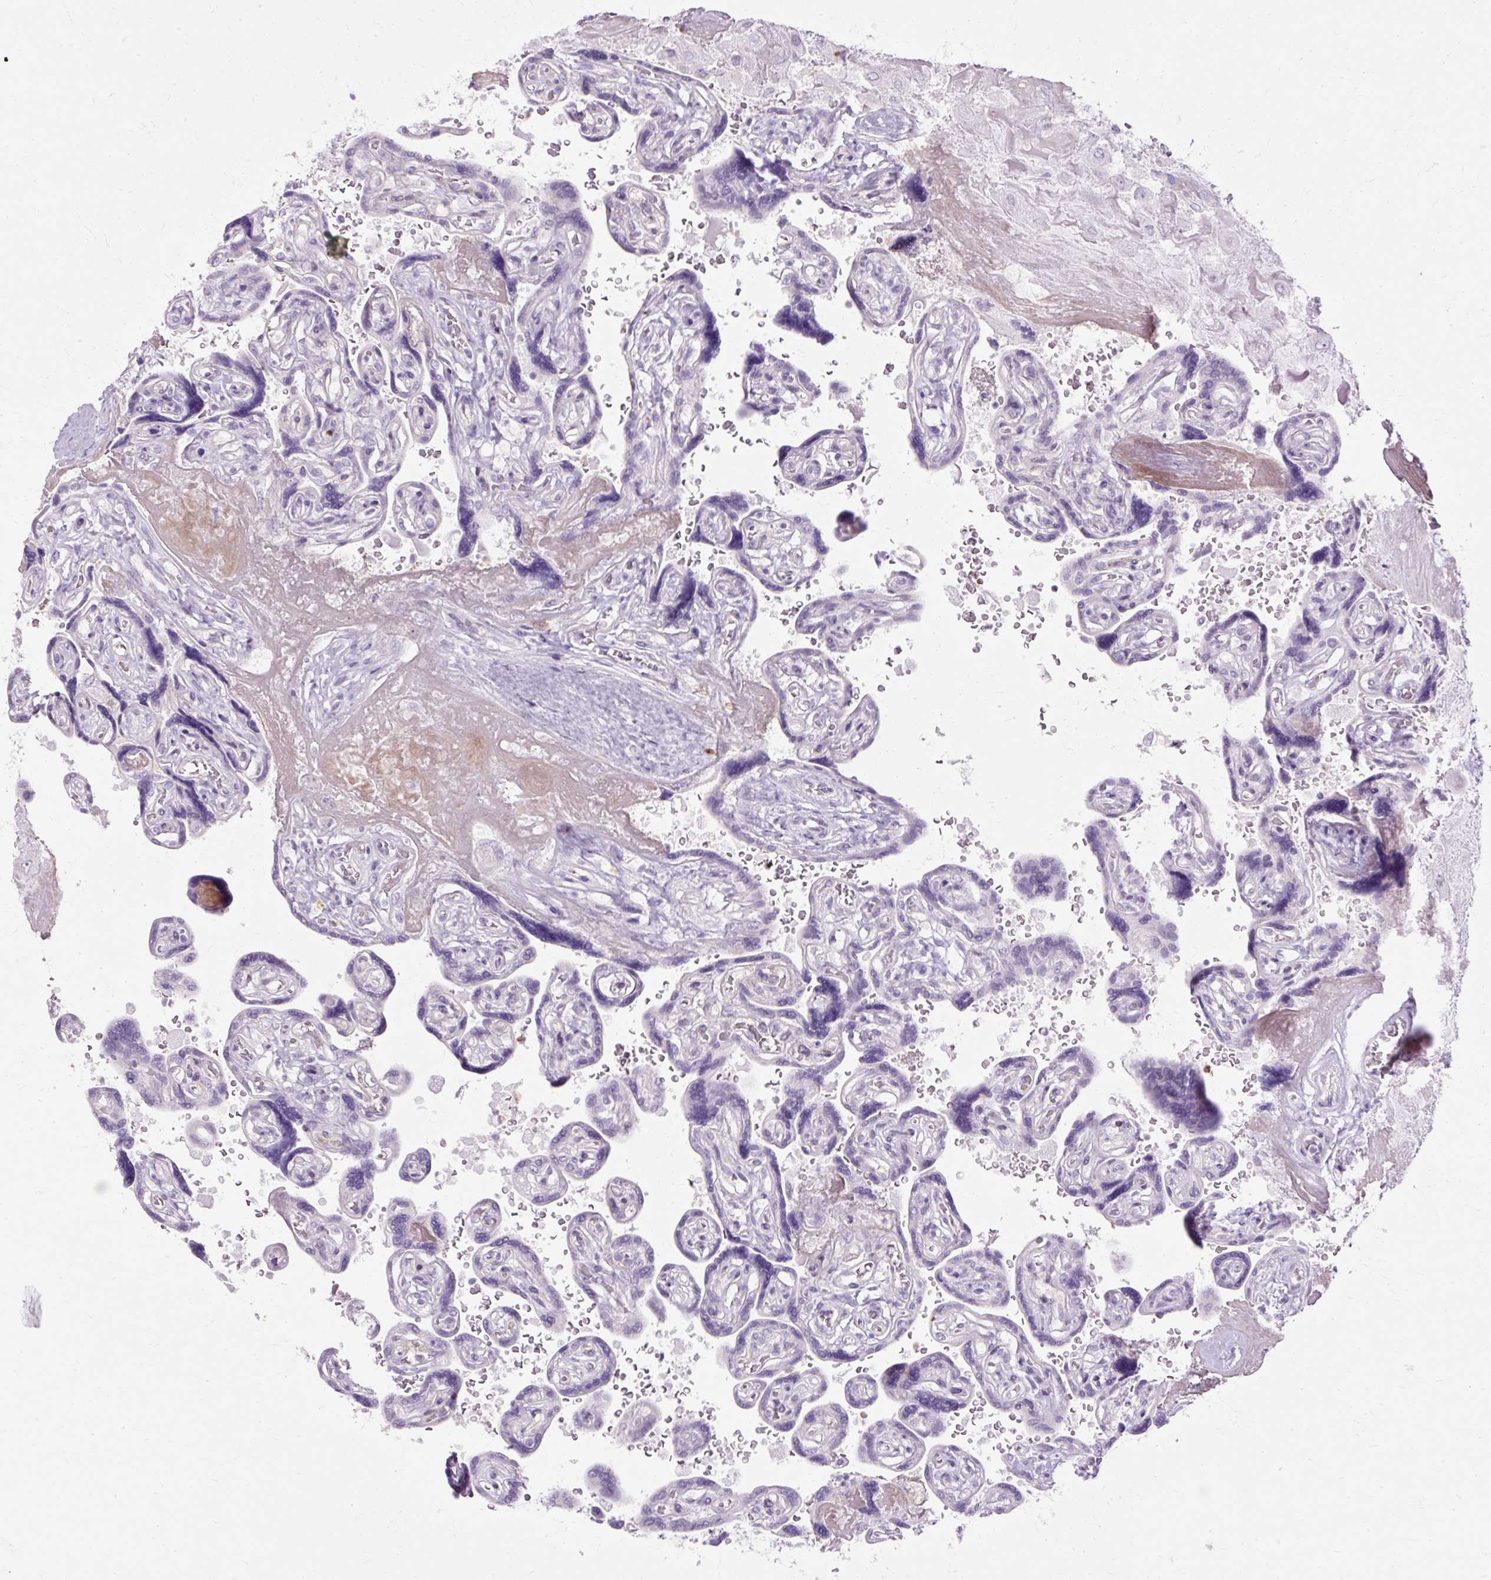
{"staining": {"intensity": "negative", "quantity": "none", "location": "none"}, "tissue": "placenta", "cell_type": "Trophoblastic cells", "image_type": "normal", "snomed": [{"axis": "morphology", "description": "Normal tissue, NOS"}, {"axis": "topography", "description": "Placenta"}], "caption": "This is a image of IHC staining of normal placenta, which shows no staining in trophoblastic cells. Nuclei are stained in blue.", "gene": "HSD11B1", "patient": {"sex": "female", "age": 32}}